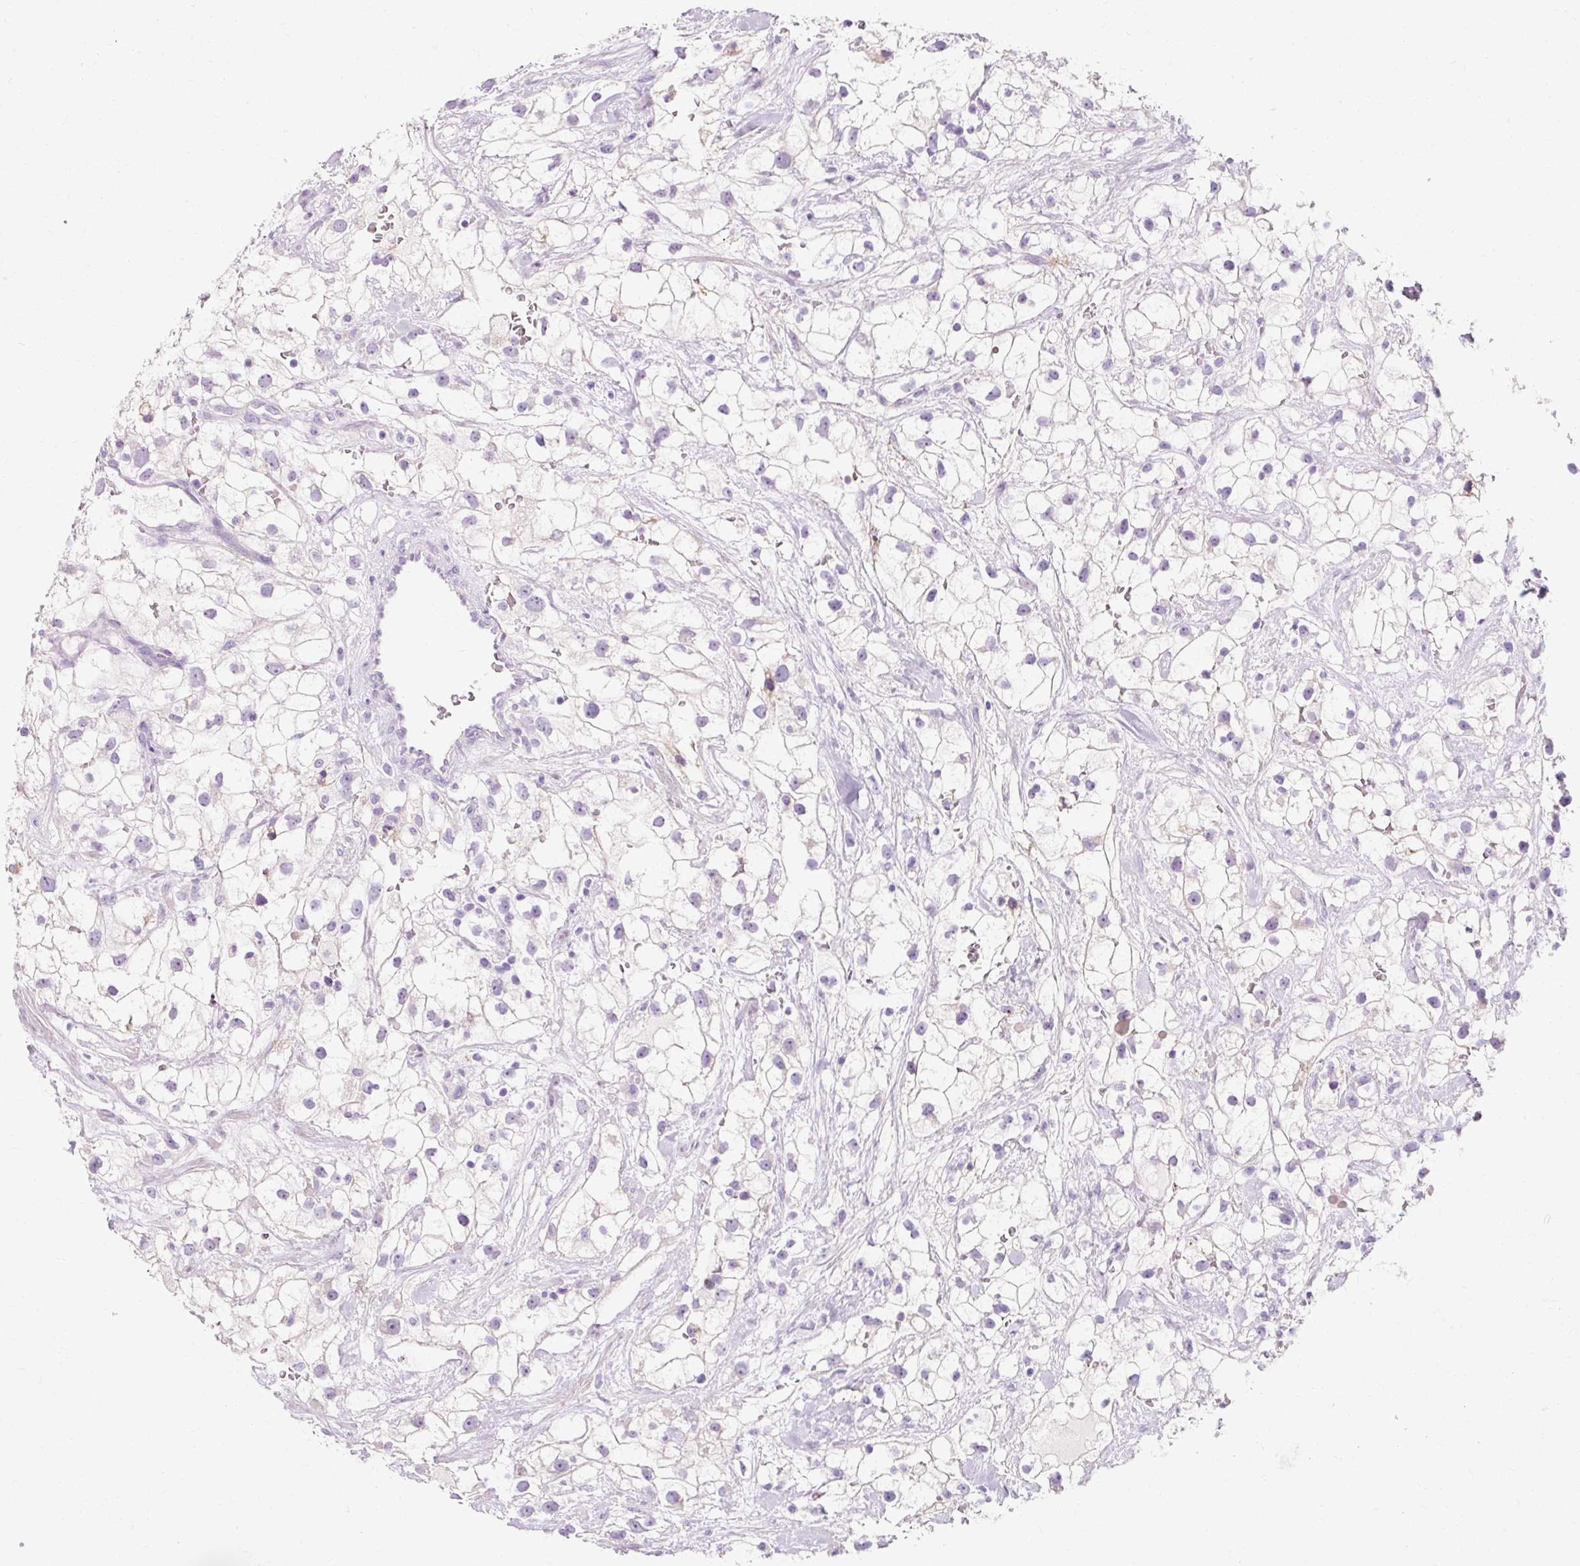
{"staining": {"intensity": "negative", "quantity": "none", "location": "none"}, "tissue": "renal cancer", "cell_type": "Tumor cells", "image_type": "cancer", "snomed": [{"axis": "morphology", "description": "Adenocarcinoma, NOS"}, {"axis": "topography", "description": "Kidney"}], "caption": "The micrograph exhibits no staining of tumor cells in adenocarcinoma (renal).", "gene": "CLDN25", "patient": {"sex": "male", "age": 59}}